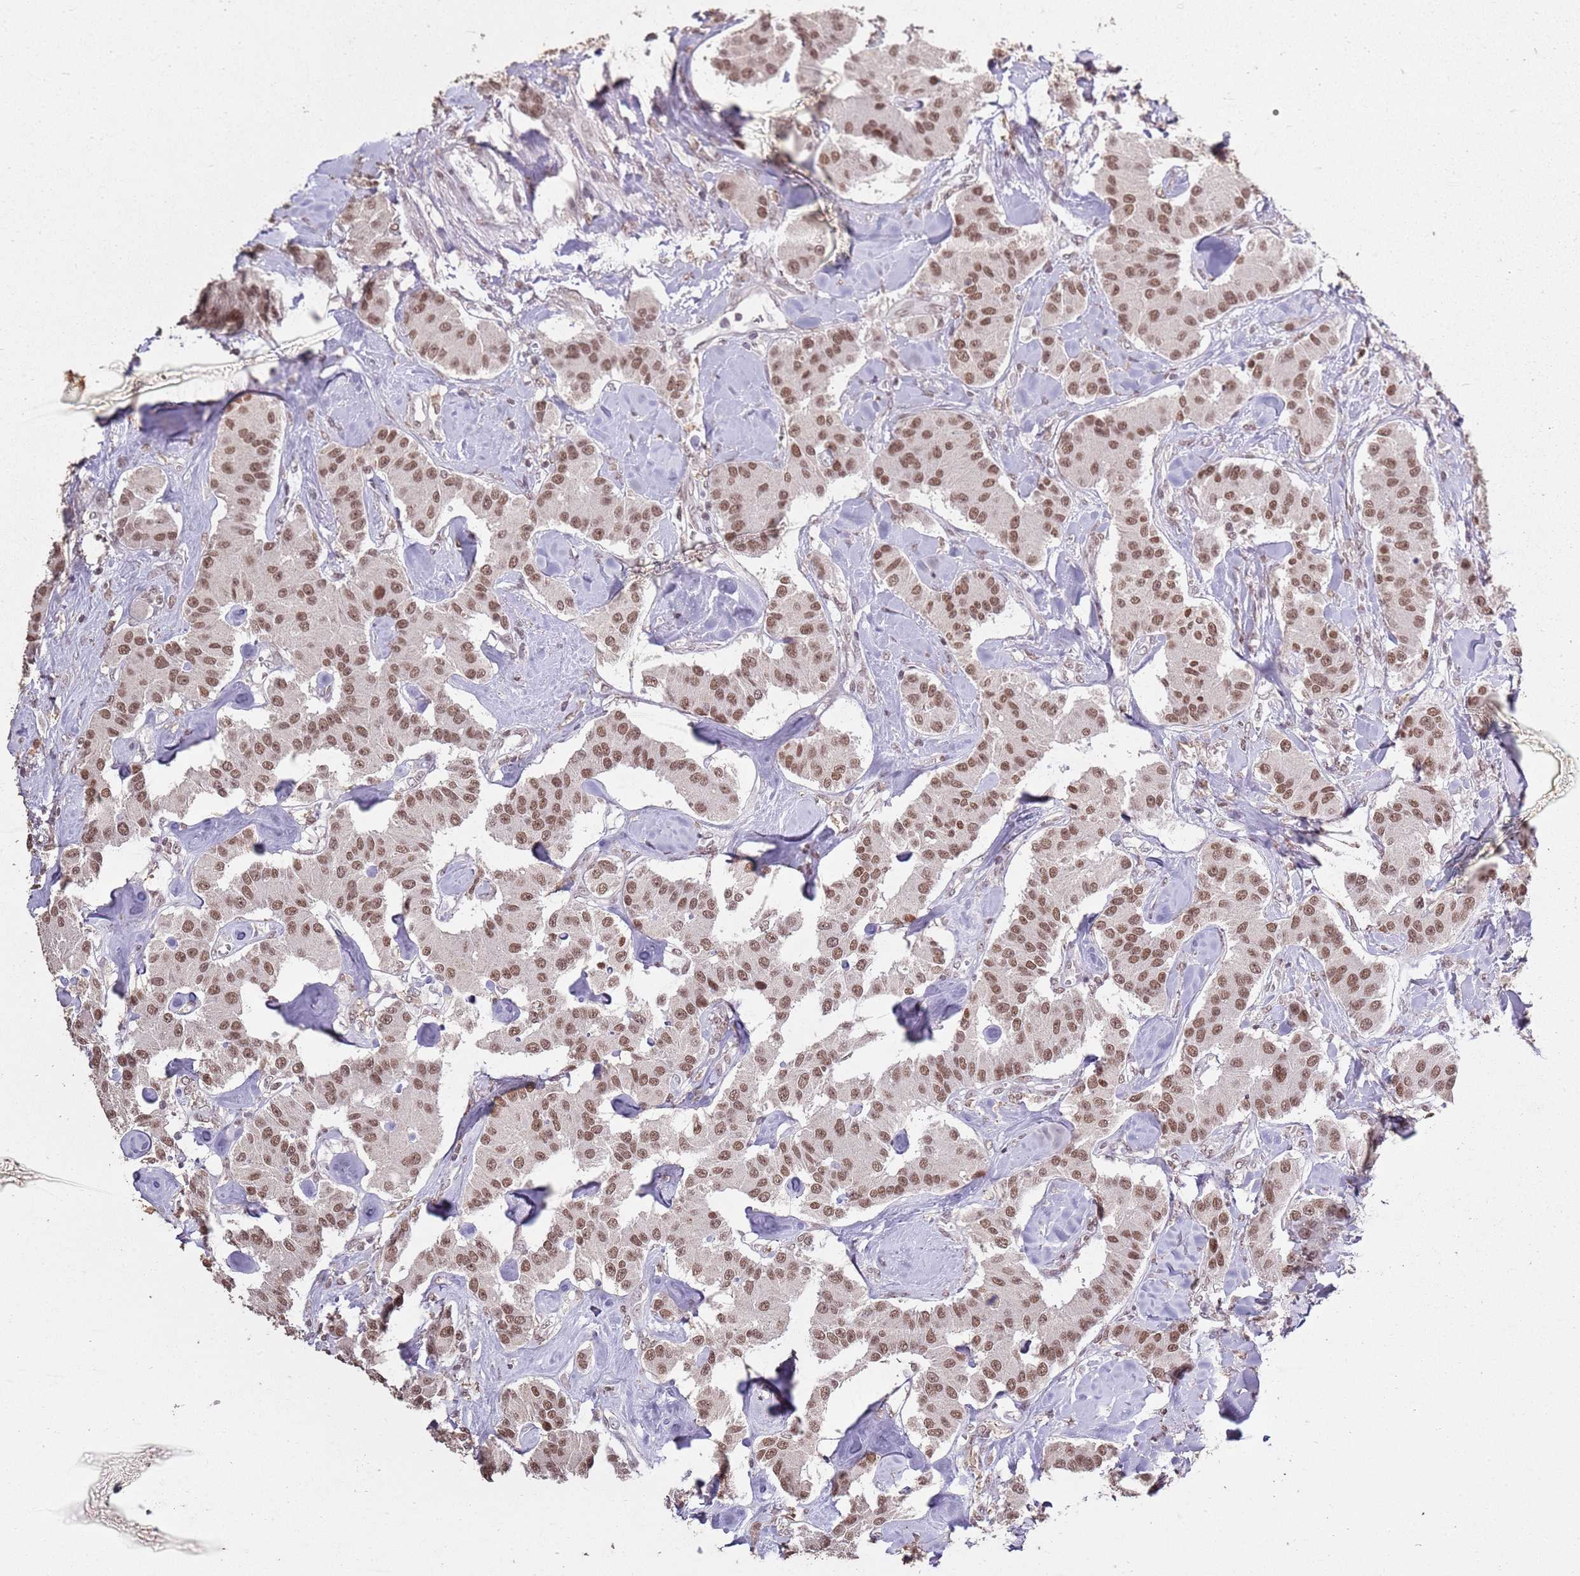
{"staining": {"intensity": "moderate", "quantity": ">75%", "location": "nuclear"}, "tissue": "carcinoid", "cell_type": "Tumor cells", "image_type": "cancer", "snomed": [{"axis": "morphology", "description": "Carcinoid, malignant, NOS"}, {"axis": "topography", "description": "Pancreas"}], "caption": "Protein expression analysis of malignant carcinoid displays moderate nuclear staining in approximately >75% of tumor cells. The staining is performed using DAB (3,3'-diaminobenzidine) brown chromogen to label protein expression. The nuclei are counter-stained blue using hematoxylin.", "gene": "ARL14EP", "patient": {"sex": "male", "age": 41}}